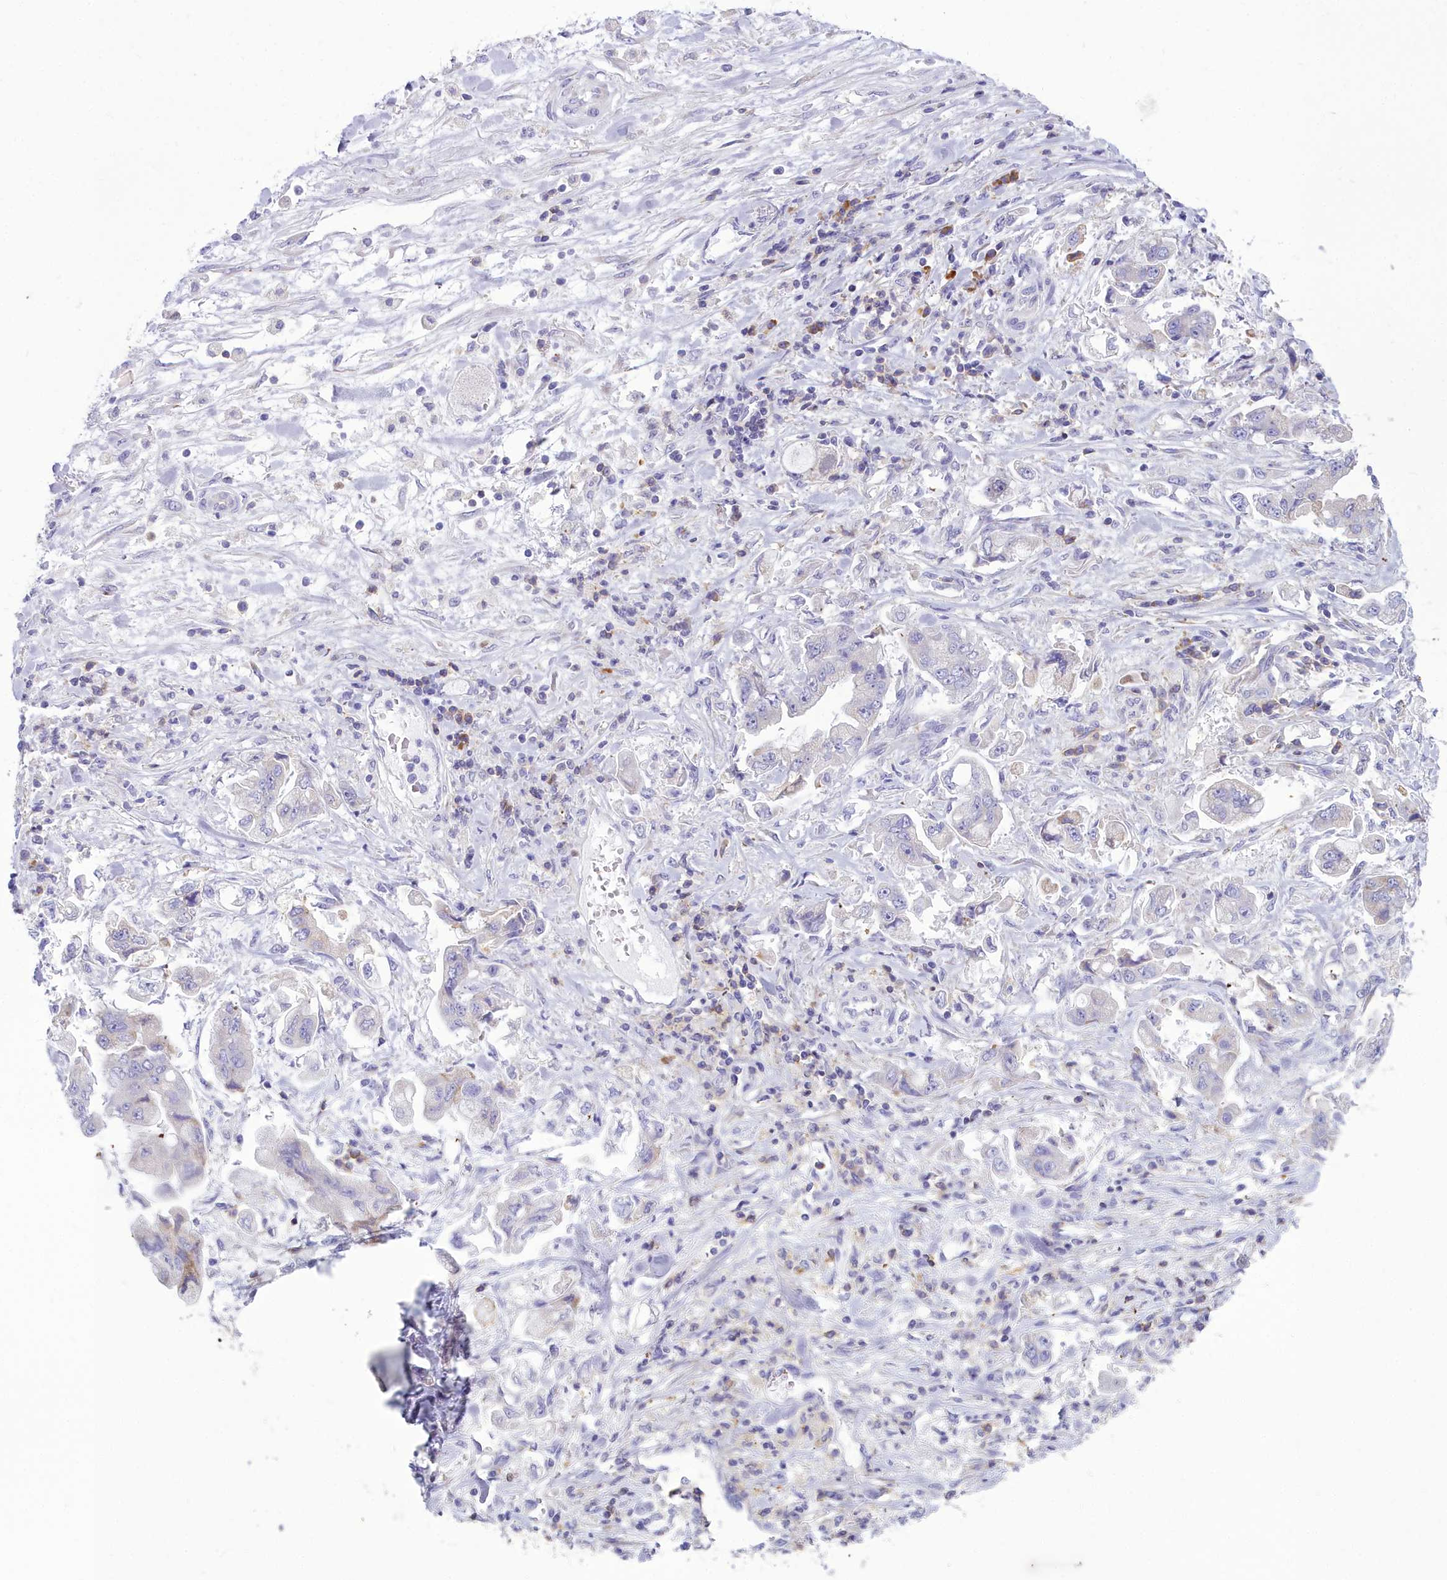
{"staining": {"intensity": "negative", "quantity": "none", "location": "none"}, "tissue": "stomach cancer", "cell_type": "Tumor cells", "image_type": "cancer", "snomed": [{"axis": "morphology", "description": "Adenocarcinoma, NOS"}, {"axis": "topography", "description": "Stomach"}], "caption": "This is an IHC photomicrograph of human stomach cancer. There is no expression in tumor cells.", "gene": "CD5", "patient": {"sex": "male", "age": 62}}